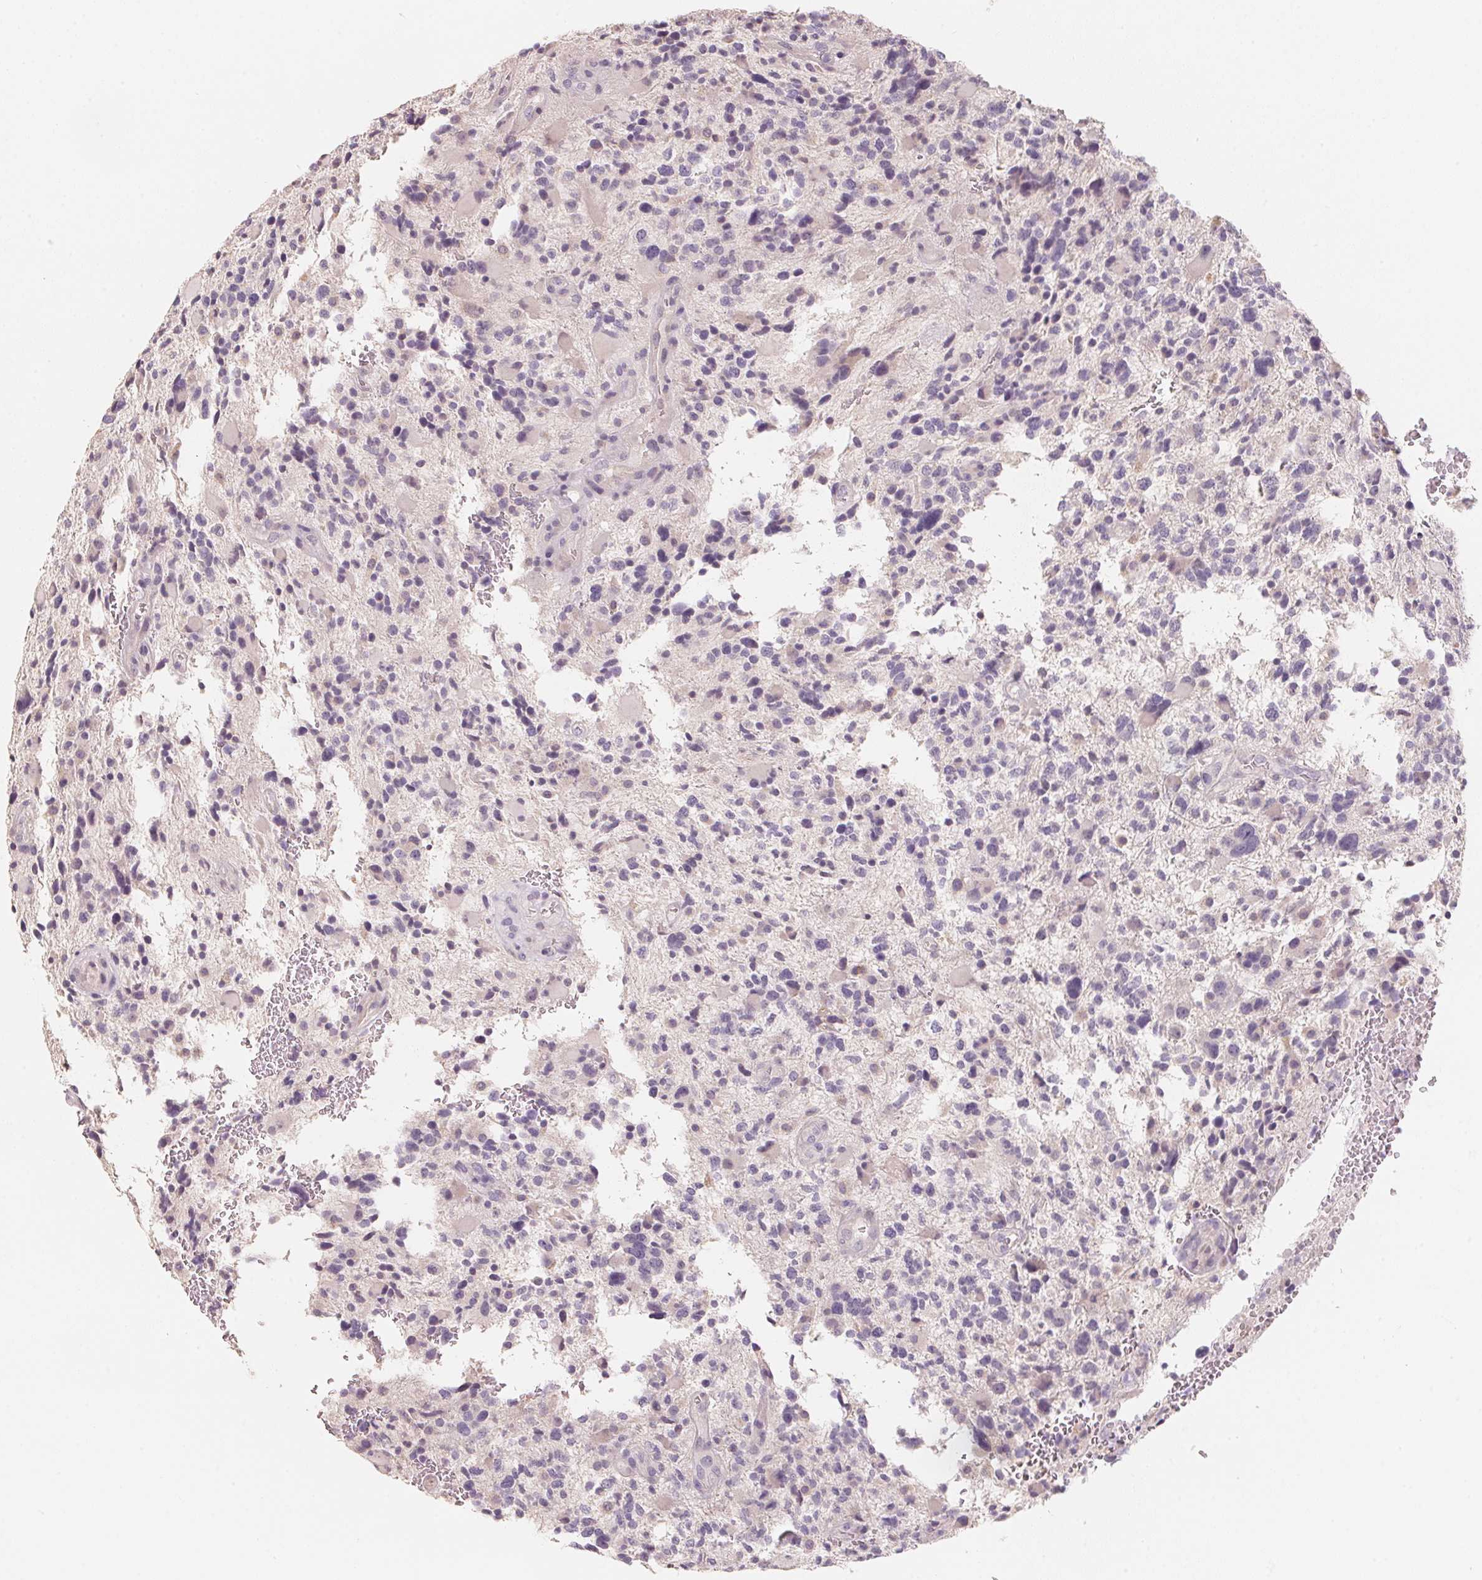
{"staining": {"intensity": "negative", "quantity": "none", "location": "none"}, "tissue": "glioma", "cell_type": "Tumor cells", "image_type": "cancer", "snomed": [{"axis": "morphology", "description": "Glioma, malignant, High grade"}, {"axis": "topography", "description": "Brain"}], "caption": "Tumor cells show no significant protein positivity in glioma.", "gene": "TREH", "patient": {"sex": "female", "age": 71}}